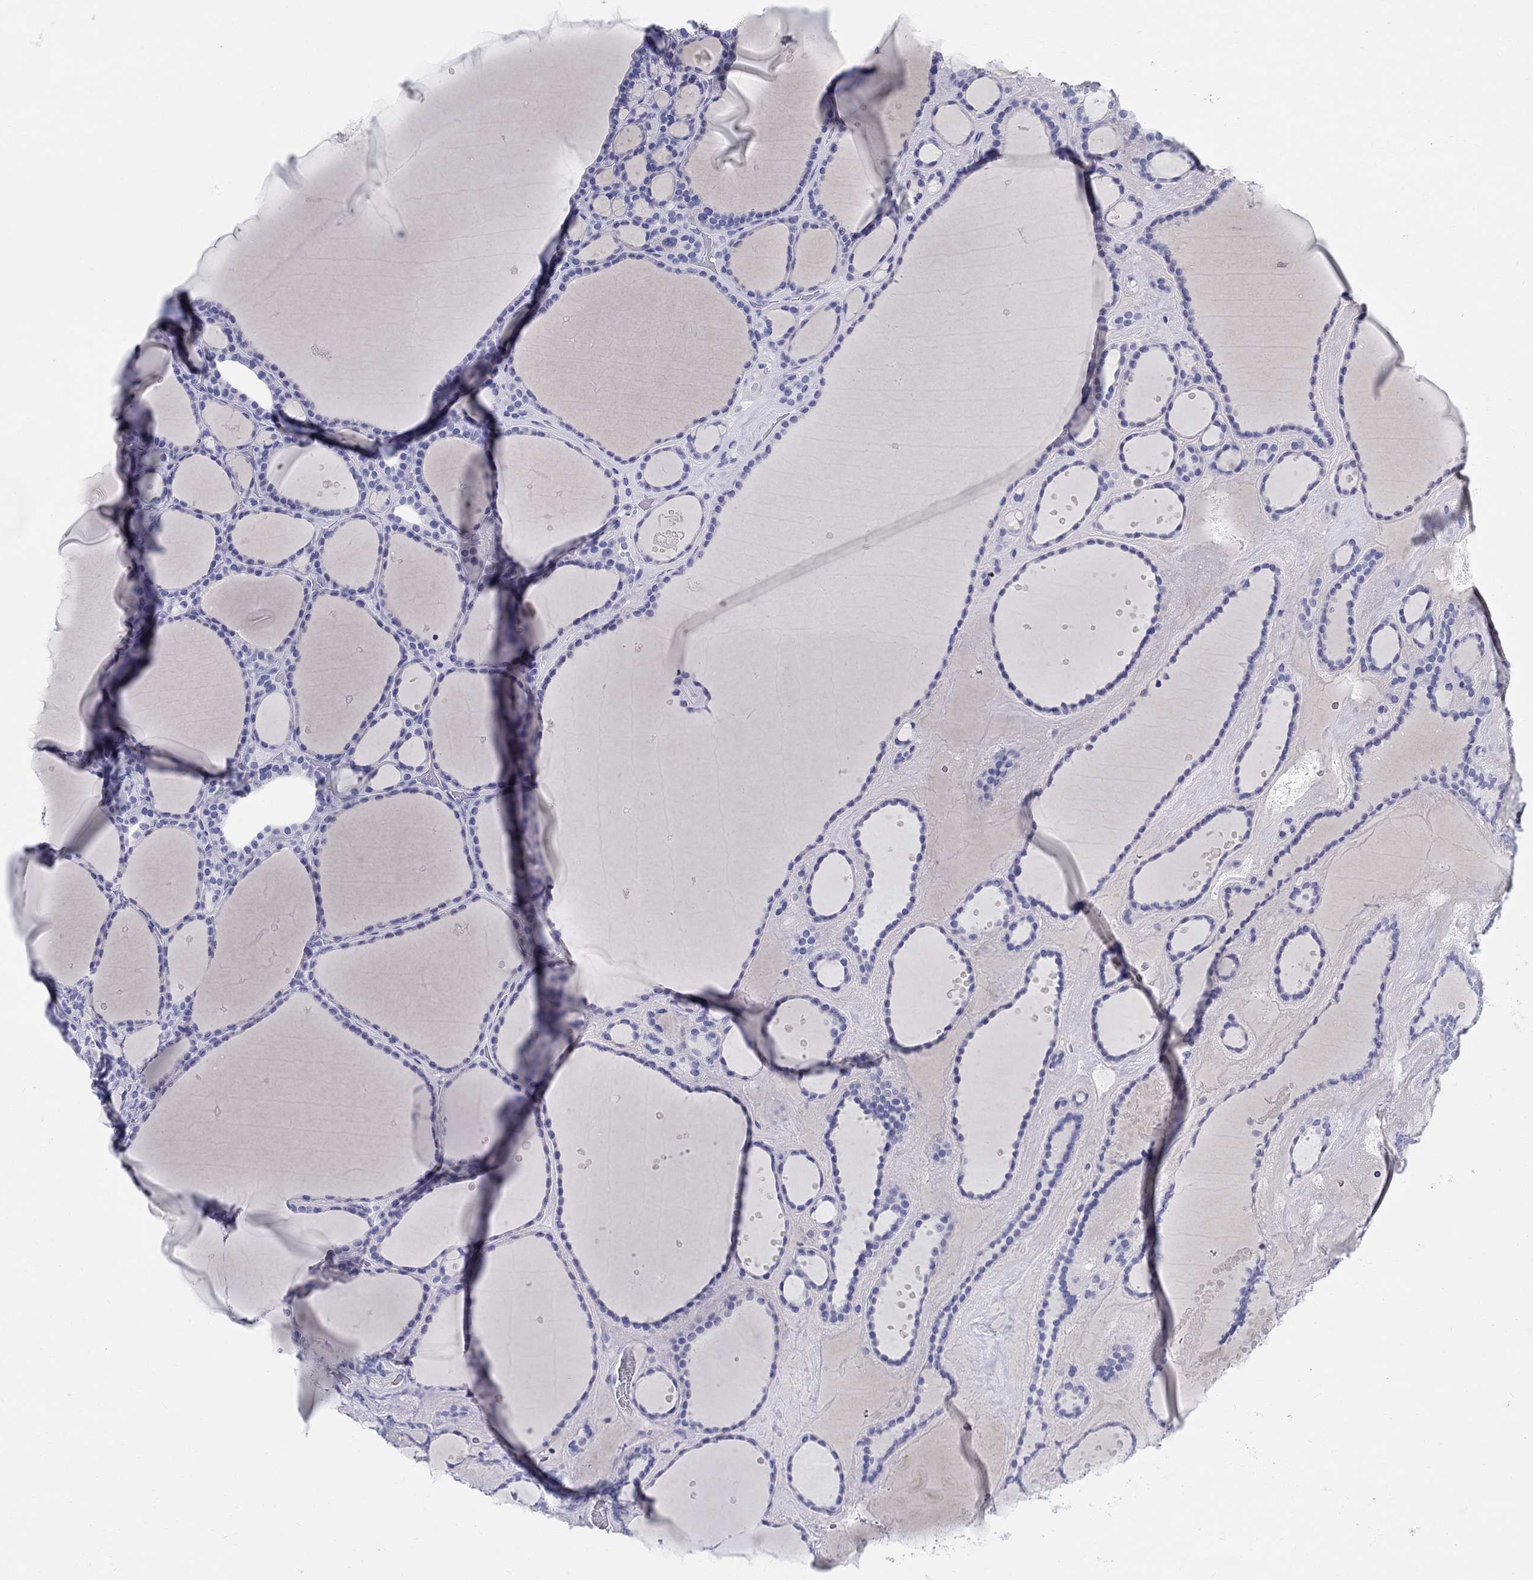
{"staining": {"intensity": "negative", "quantity": "none", "location": "none"}, "tissue": "thyroid gland", "cell_type": "Glandular cells", "image_type": "normal", "snomed": [{"axis": "morphology", "description": "Normal tissue, NOS"}, {"axis": "topography", "description": "Thyroid gland"}], "caption": "Thyroid gland stained for a protein using immunohistochemistry (IHC) exhibits no expression glandular cells.", "gene": "LAMP5", "patient": {"sex": "male", "age": 63}}